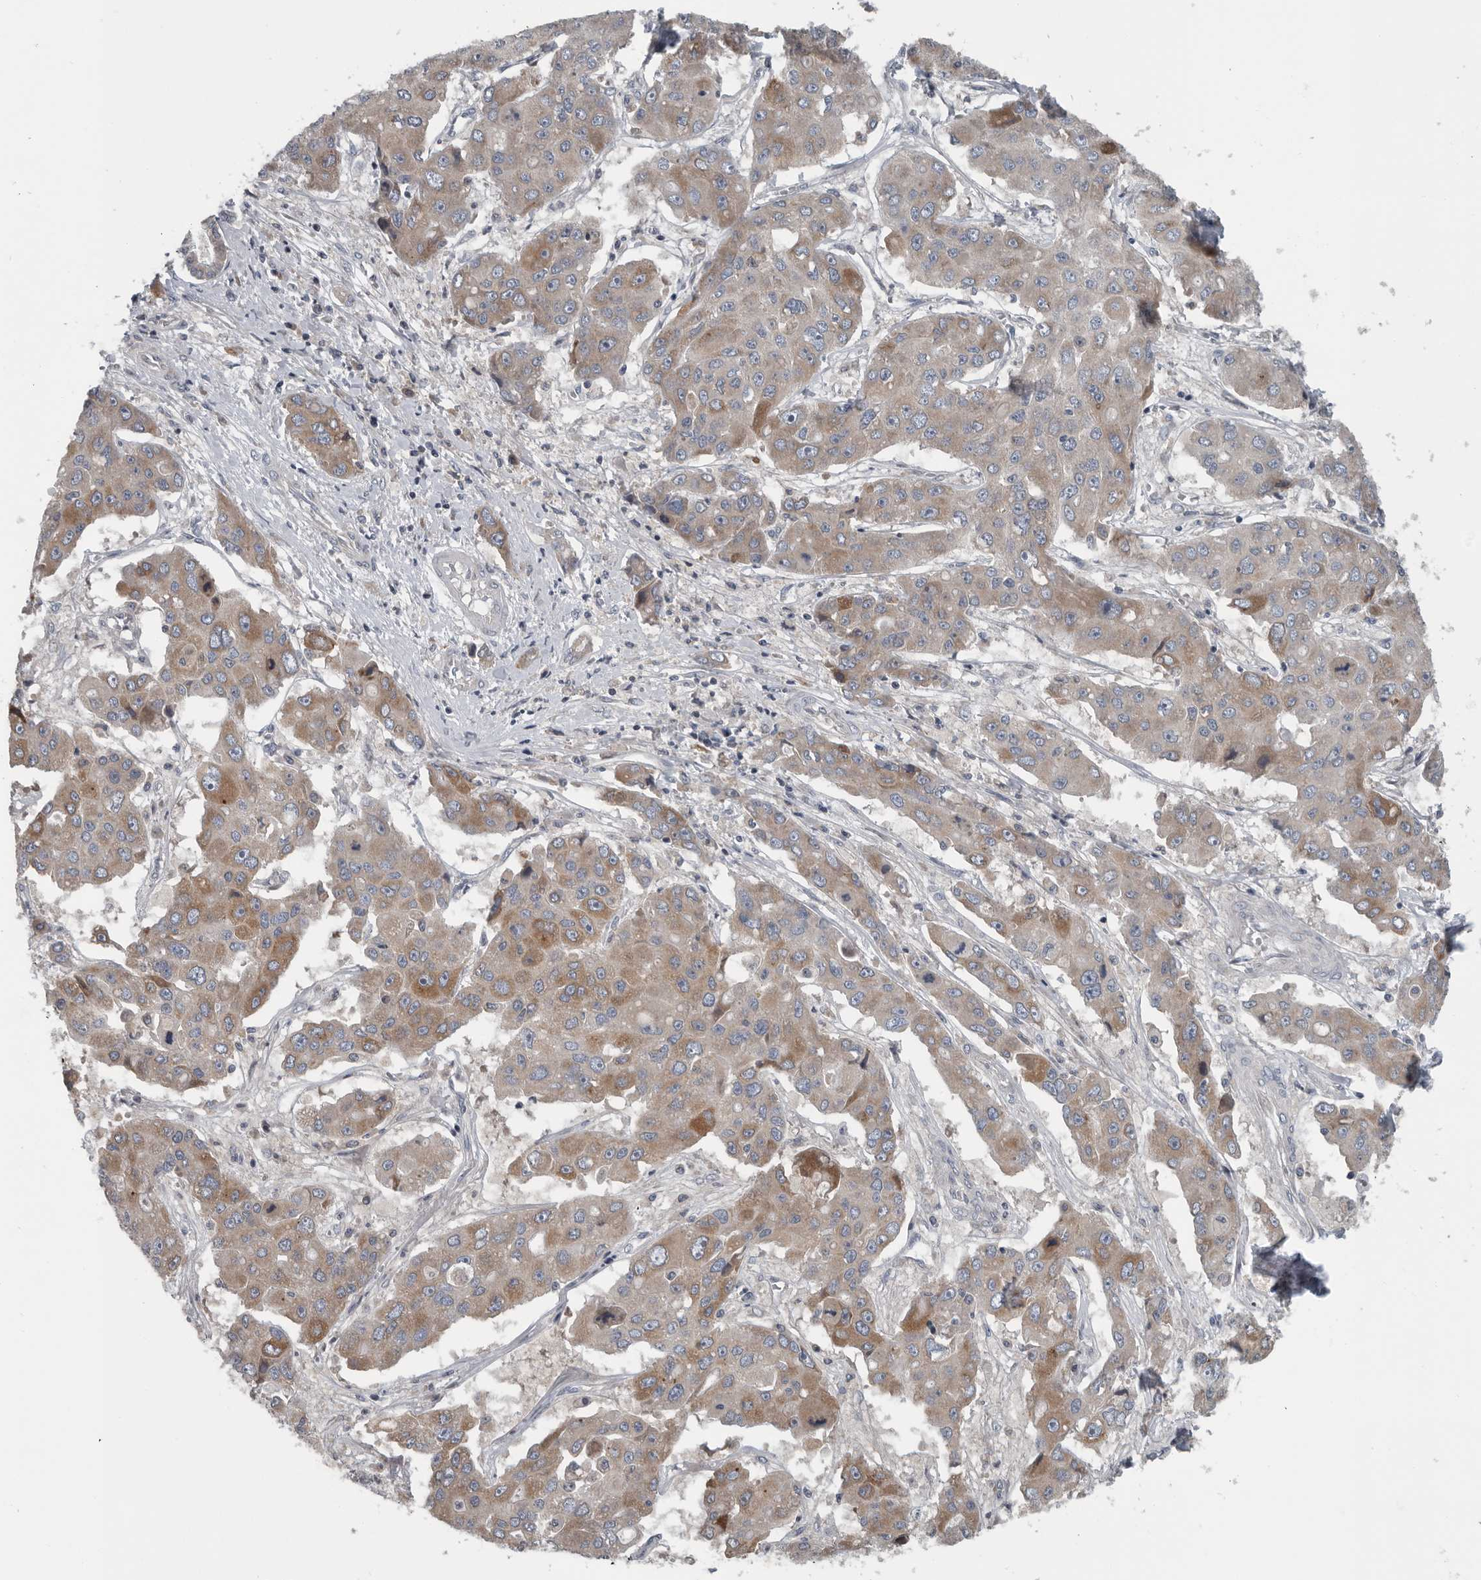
{"staining": {"intensity": "moderate", "quantity": "25%-75%", "location": "cytoplasmic/membranous"}, "tissue": "liver cancer", "cell_type": "Tumor cells", "image_type": "cancer", "snomed": [{"axis": "morphology", "description": "Cholangiocarcinoma"}, {"axis": "topography", "description": "Liver"}], "caption": "Immunohistochemistry histopathology image of neoplastic tissue: human liver cancer stained using IHC shows medium levels of moderate protein expression localized specifically in the cytoplasmic/membranous of tumor cells, appearing as a cytoplasmic/membranous brown color.", "gene": "TMEM199", "patient": {"sex": "male", "age": 67}}